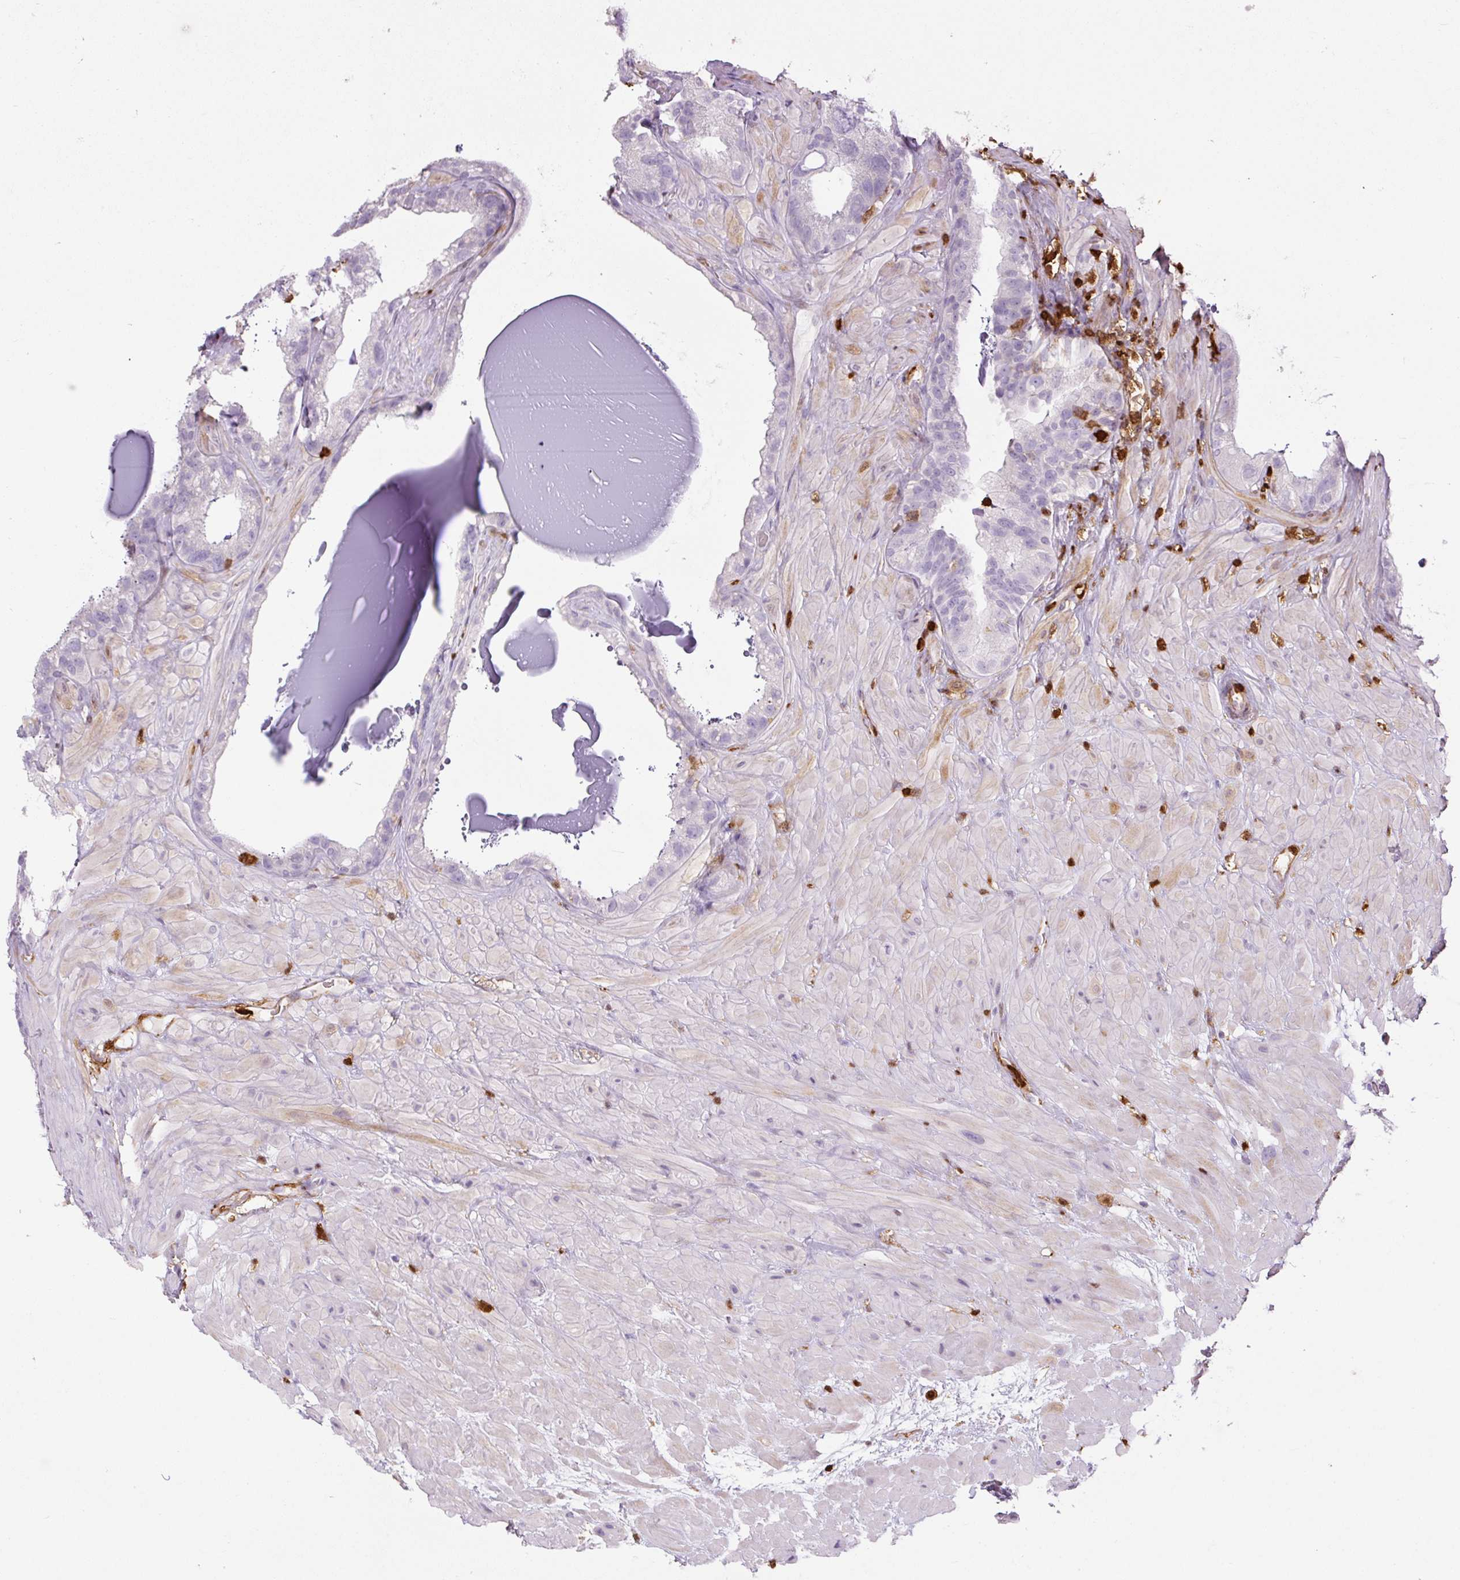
{"staining": {"intensity": "negative", "quantity": "none", "location": "none"}, "tissue": "seminal vesicle", "cell_type": "Glandular cells", "image_type": "normal", "snomed": [{"axis": "morphology", "description": "Normal tissue, NOS"}, {"axis": "topography", "description": "Seminal veicle"}, {"axis": "topography", "description": "Peripheral nerve tissue"}], "caption": "High power microscopy histopathology image of an immunohistochemistry photomicrograph of normal seminal vesicle, revealing no significant staining in glandular cells.", "gene": "S100A4", "patient": {"sex": "male", "age": 76}}